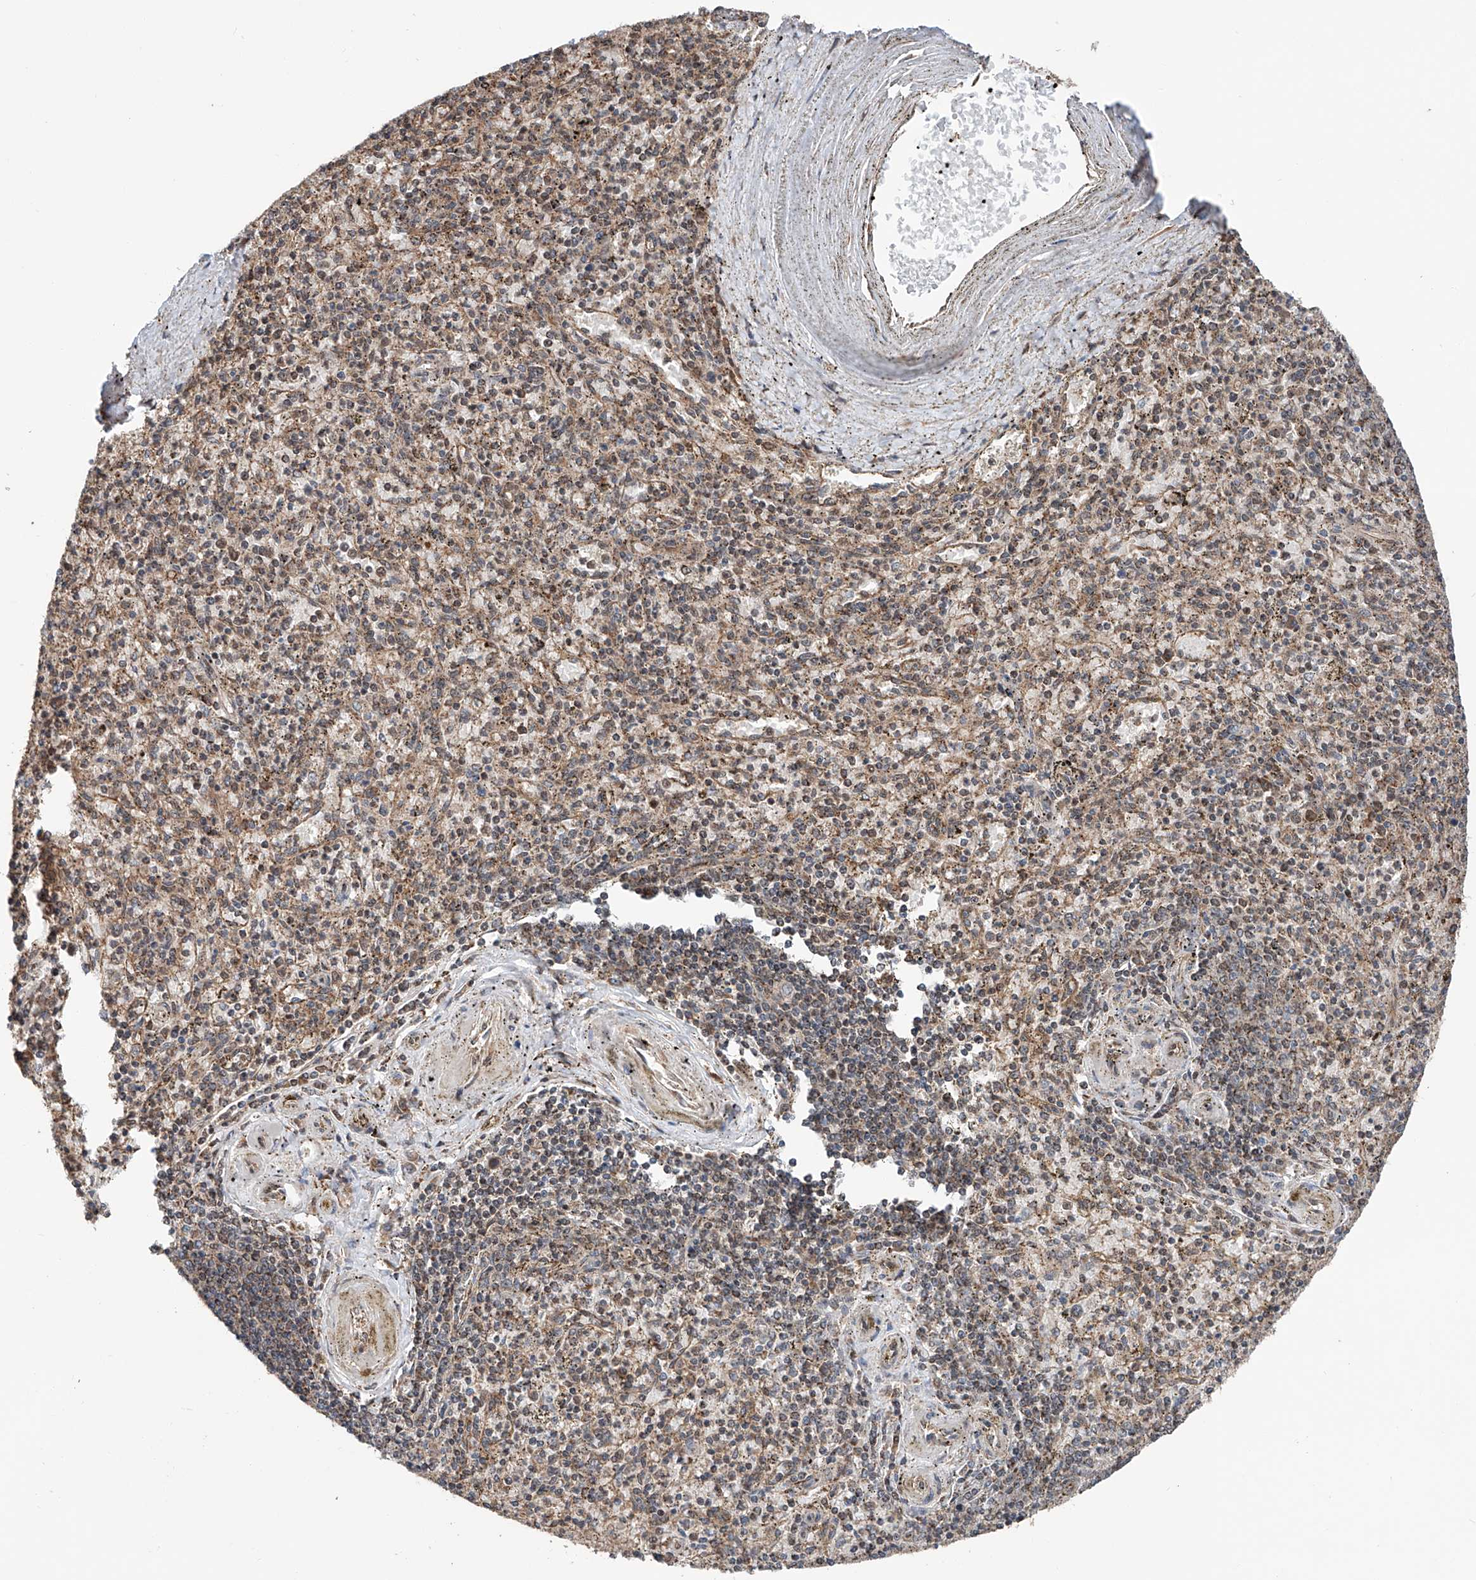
{"staining": {"intensity": "moderate", "quantity": "25%-75%", "location": "cytoplasmic/membranous"}, "tissue": "spleen", "cell_type": "Cells in red pulp", "image_type": "normal", "snomed": [{"axis": "morphology", "description": "Normal tissue, NOS"}, {"axis": "topography", "description": "Spleen"}], "caption": "A brown stain shows moderate cytoplasmic/membranous staining of a protein in cells in red pulp of benign spleen. (brown staining indicates protein expression, while blue staining denotes nuclei).", "gene": "ZNF445", "patient": {"sex": "male", "age": 72}}